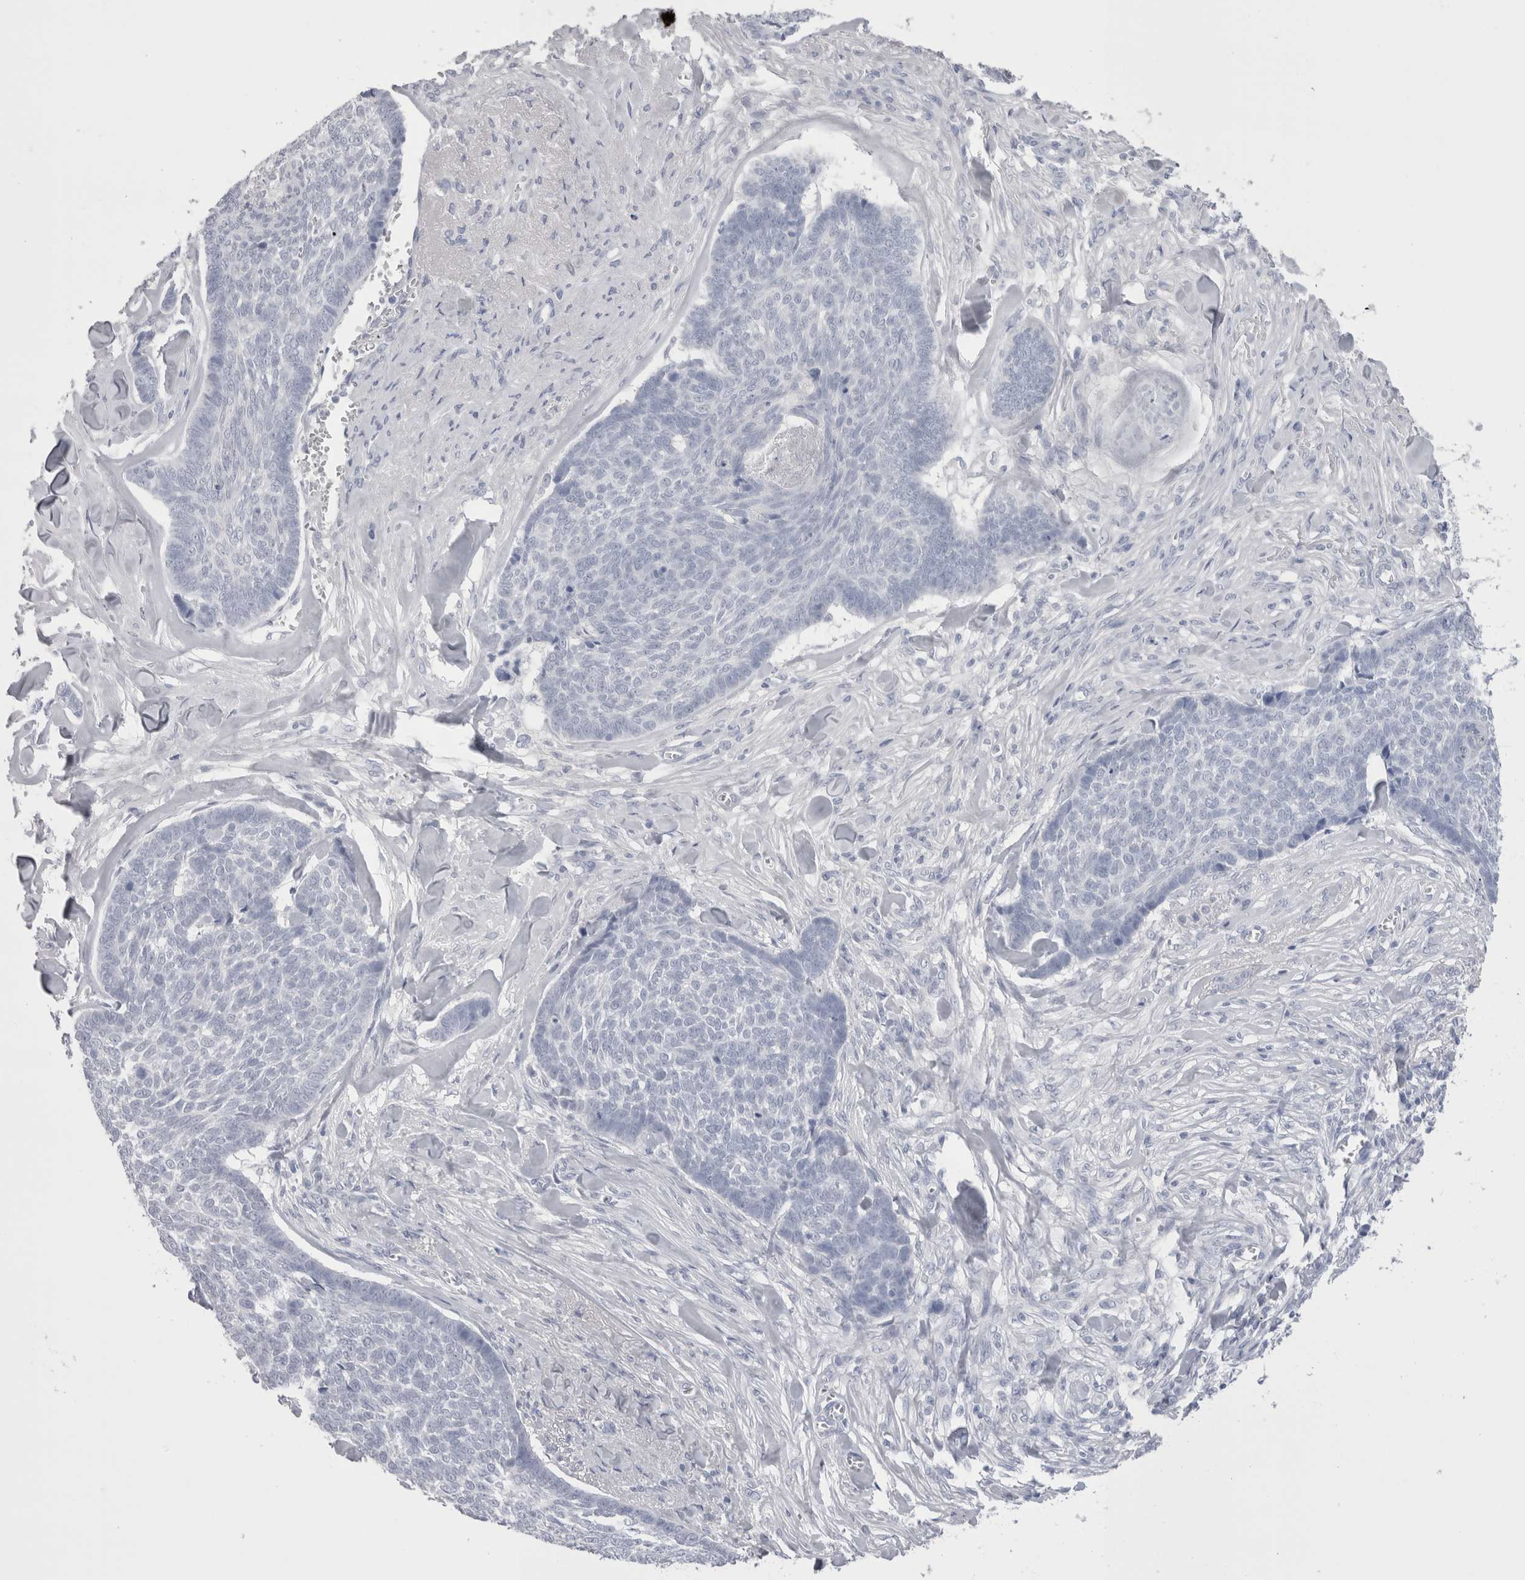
{"staining": {"intensity": "negative", "quantity": "none", "location": "none"}, "tissue": "skin cancer", "cell_type": "Tumor cells", "image_type": "cancer", "snomed": [{"axis": "morphology", "description": "Basal cell carcinoma"}, {"axis": "topography", "description": "Skin"}], "caption": "There is no significant positivity in tumor cells of skin cancer (basal cell carcinoma).", "gene": "SUCNR1", "patient": {"sex": "male", "age": 84}}